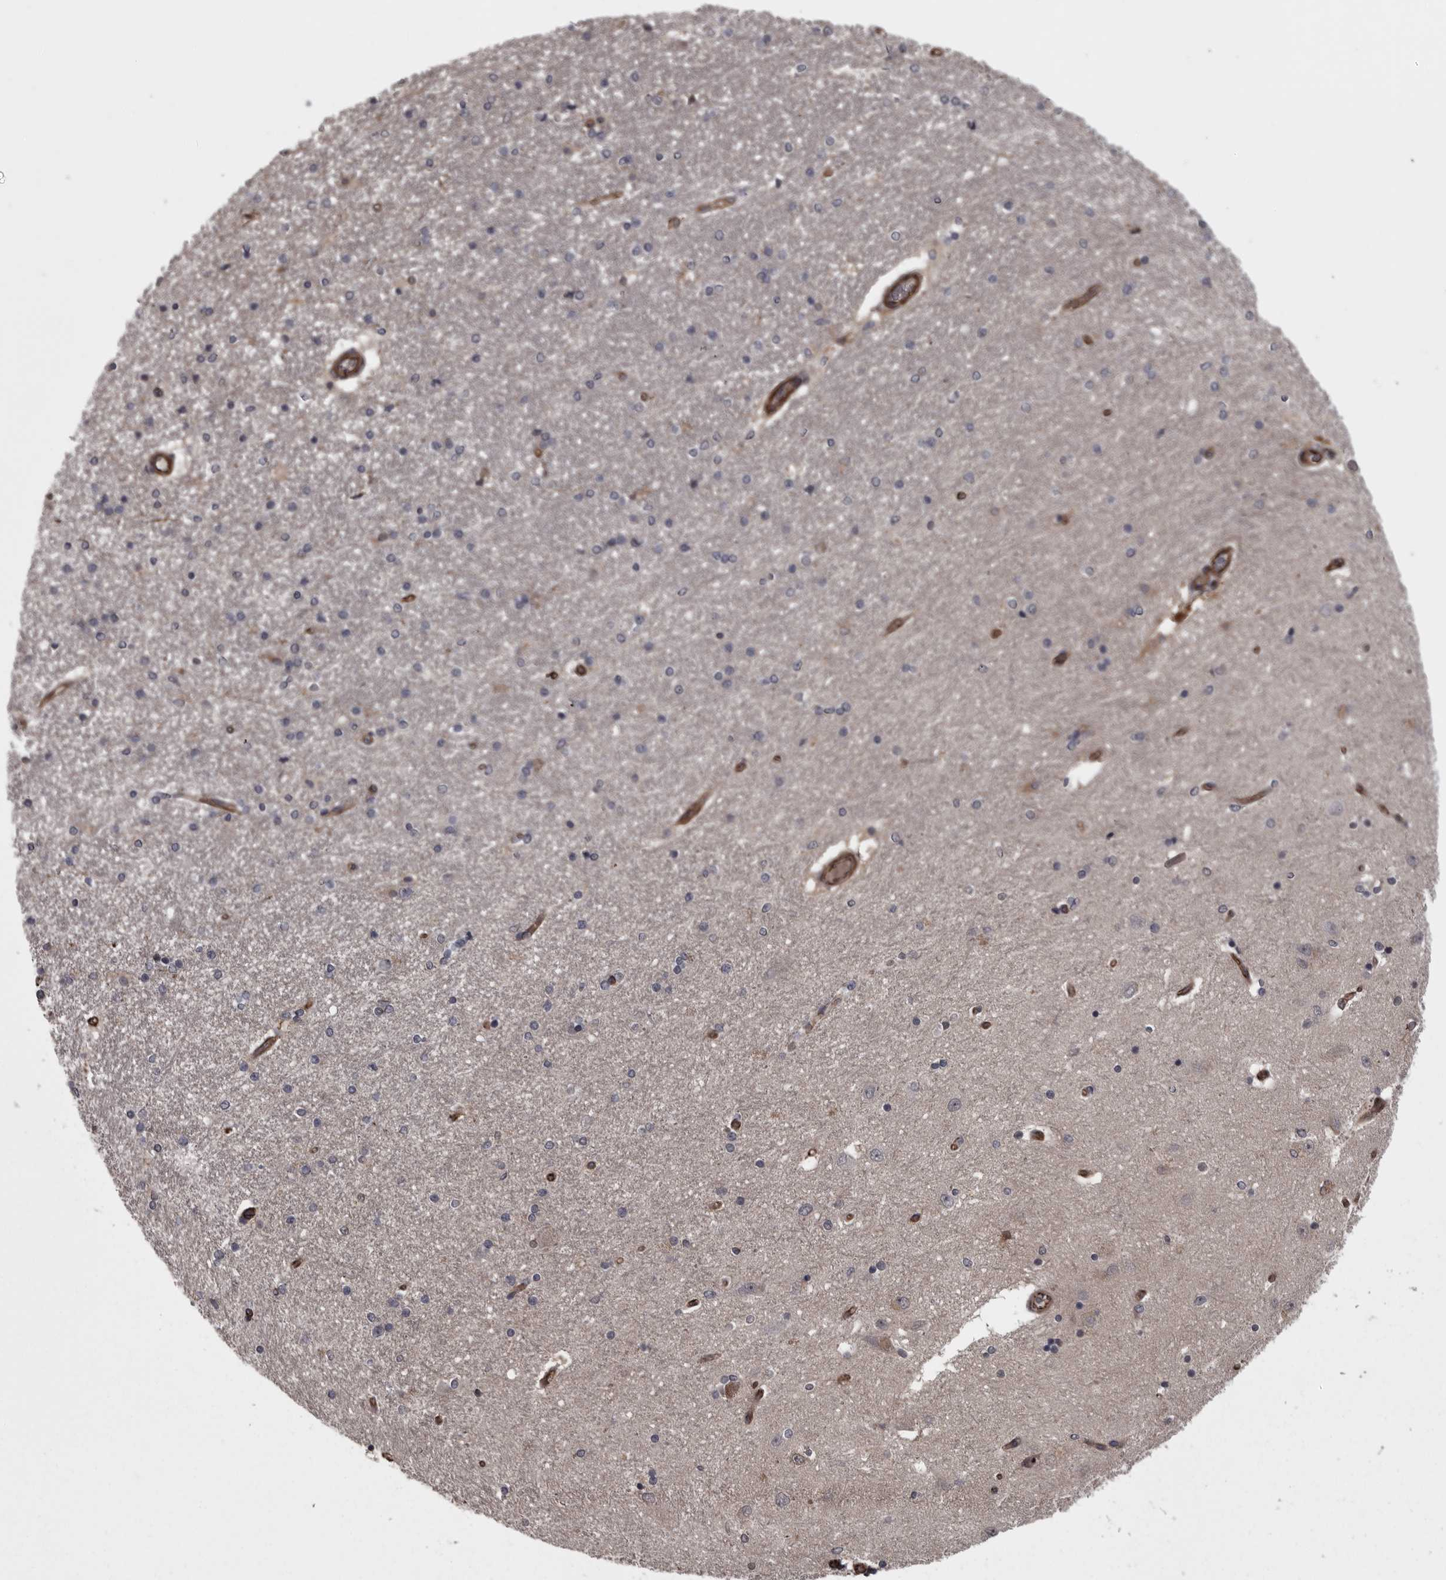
{"staining": {"intensity": "negative", "quantity": "none", "location": "none"}, "tissue": "hippocampus", "cell_type": "Glial cells", "image_type": "normal", "snomed": [{"axis": "morphology", "description": "Normal tissue, NOS"}, {"axis": "topography", "description": "Hippocampus"}], "caption": "Hippocampus was stained to show a protein in brown. There is no significant staining in glial cells.", "gene": "FAAP100", "patient": {"sex": "female", "age": 54}}